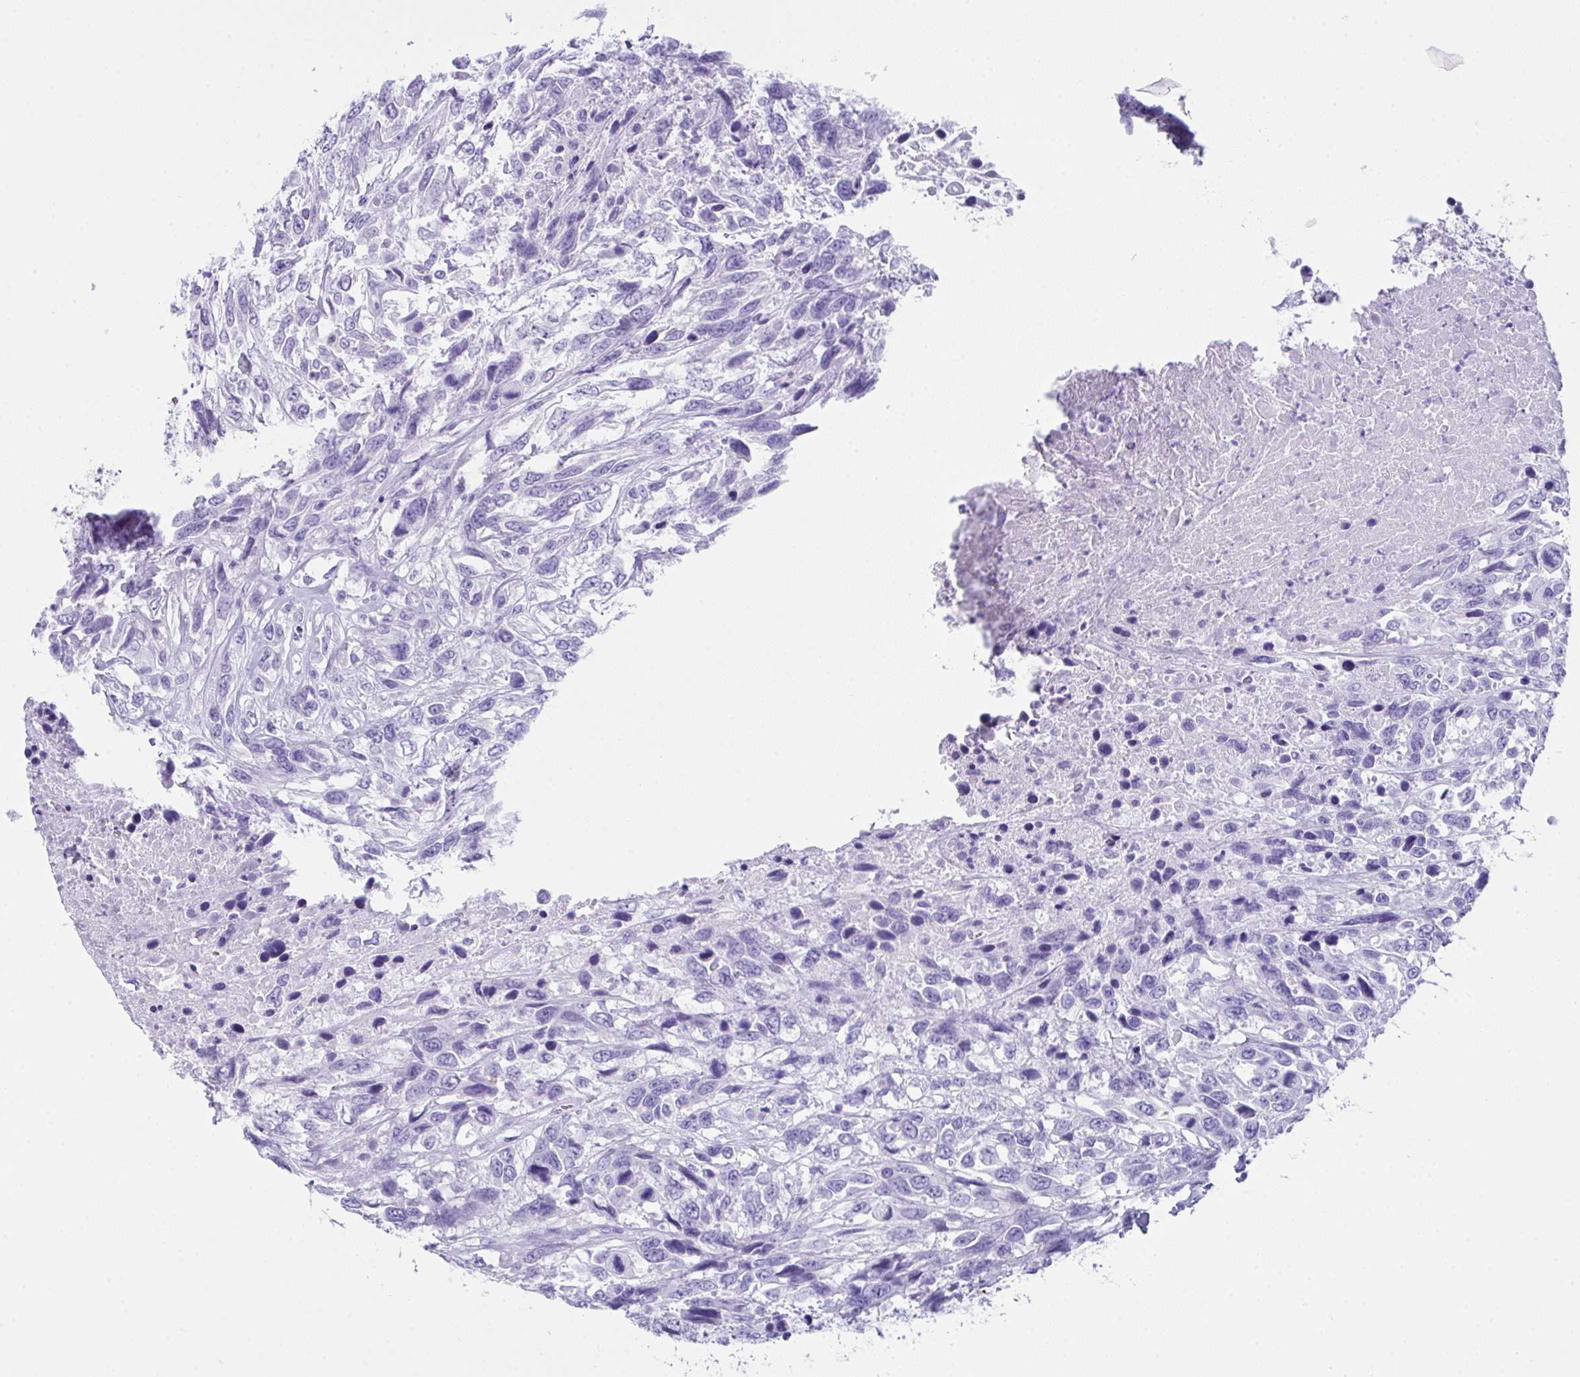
{"staining": {"intensity": "negative", "quantity": "none", "location": "none"}, "tissue": "urothelial cancer", "cell_type": "Tumor cells", "image_type": "cancer", "snomed": [{"axis": "morphology", "description": "Urothelial carcinoma, High grade"}, {"axis": "topography", "description": "Urinary bladder"}], "caption": "Histopathology image shows no significant protein staining in tumor cells of high-grade urothelial carcinoma.", "gene": "LGALS4", "patient": {"sex": "female", "age": 70}}